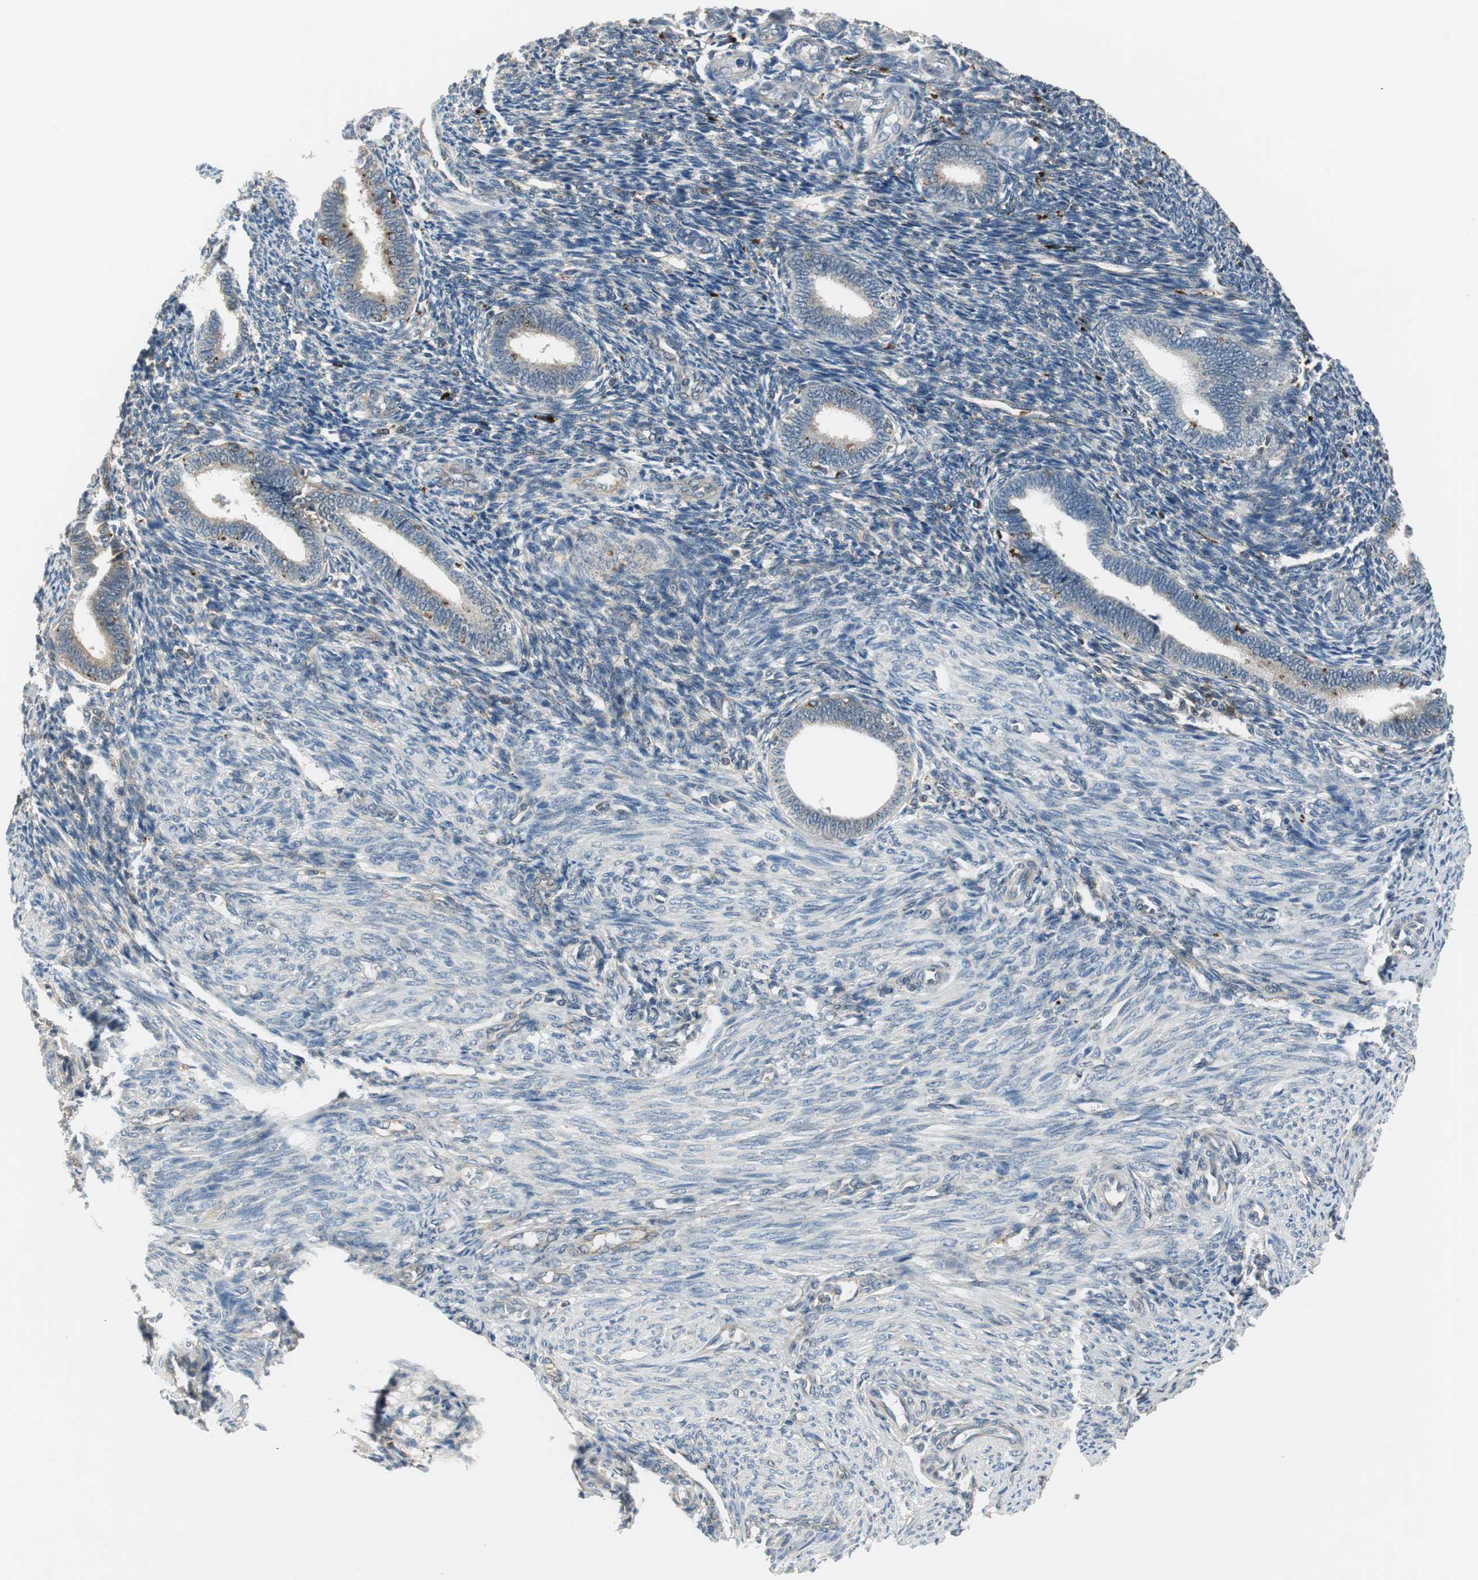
{"staining": {"intensity": "moderate", "quantity": ">75%", "location": "cytoplasmic/membranous"}, "tissue": "endometrium", "cell_type": "Cells in endometrial stroma", "image_type": "normal", "snomed": [{"axis": "morphology", "description": "Normal tissue, NOS"}, {"axis": "topography", "description": "Endometrium"}], "caption": "Moderate cytoplasmic/membranous expression is seen in approximately >75% of cells in endometrial stroma in normal endometrium. The protein of interest is stained brown, and the nuclei are stained in blue (DAB IHC with brightfield microscopy, high magnification).", "gene": "NCK1", "patient": {"sex": "female", "age": 27}}